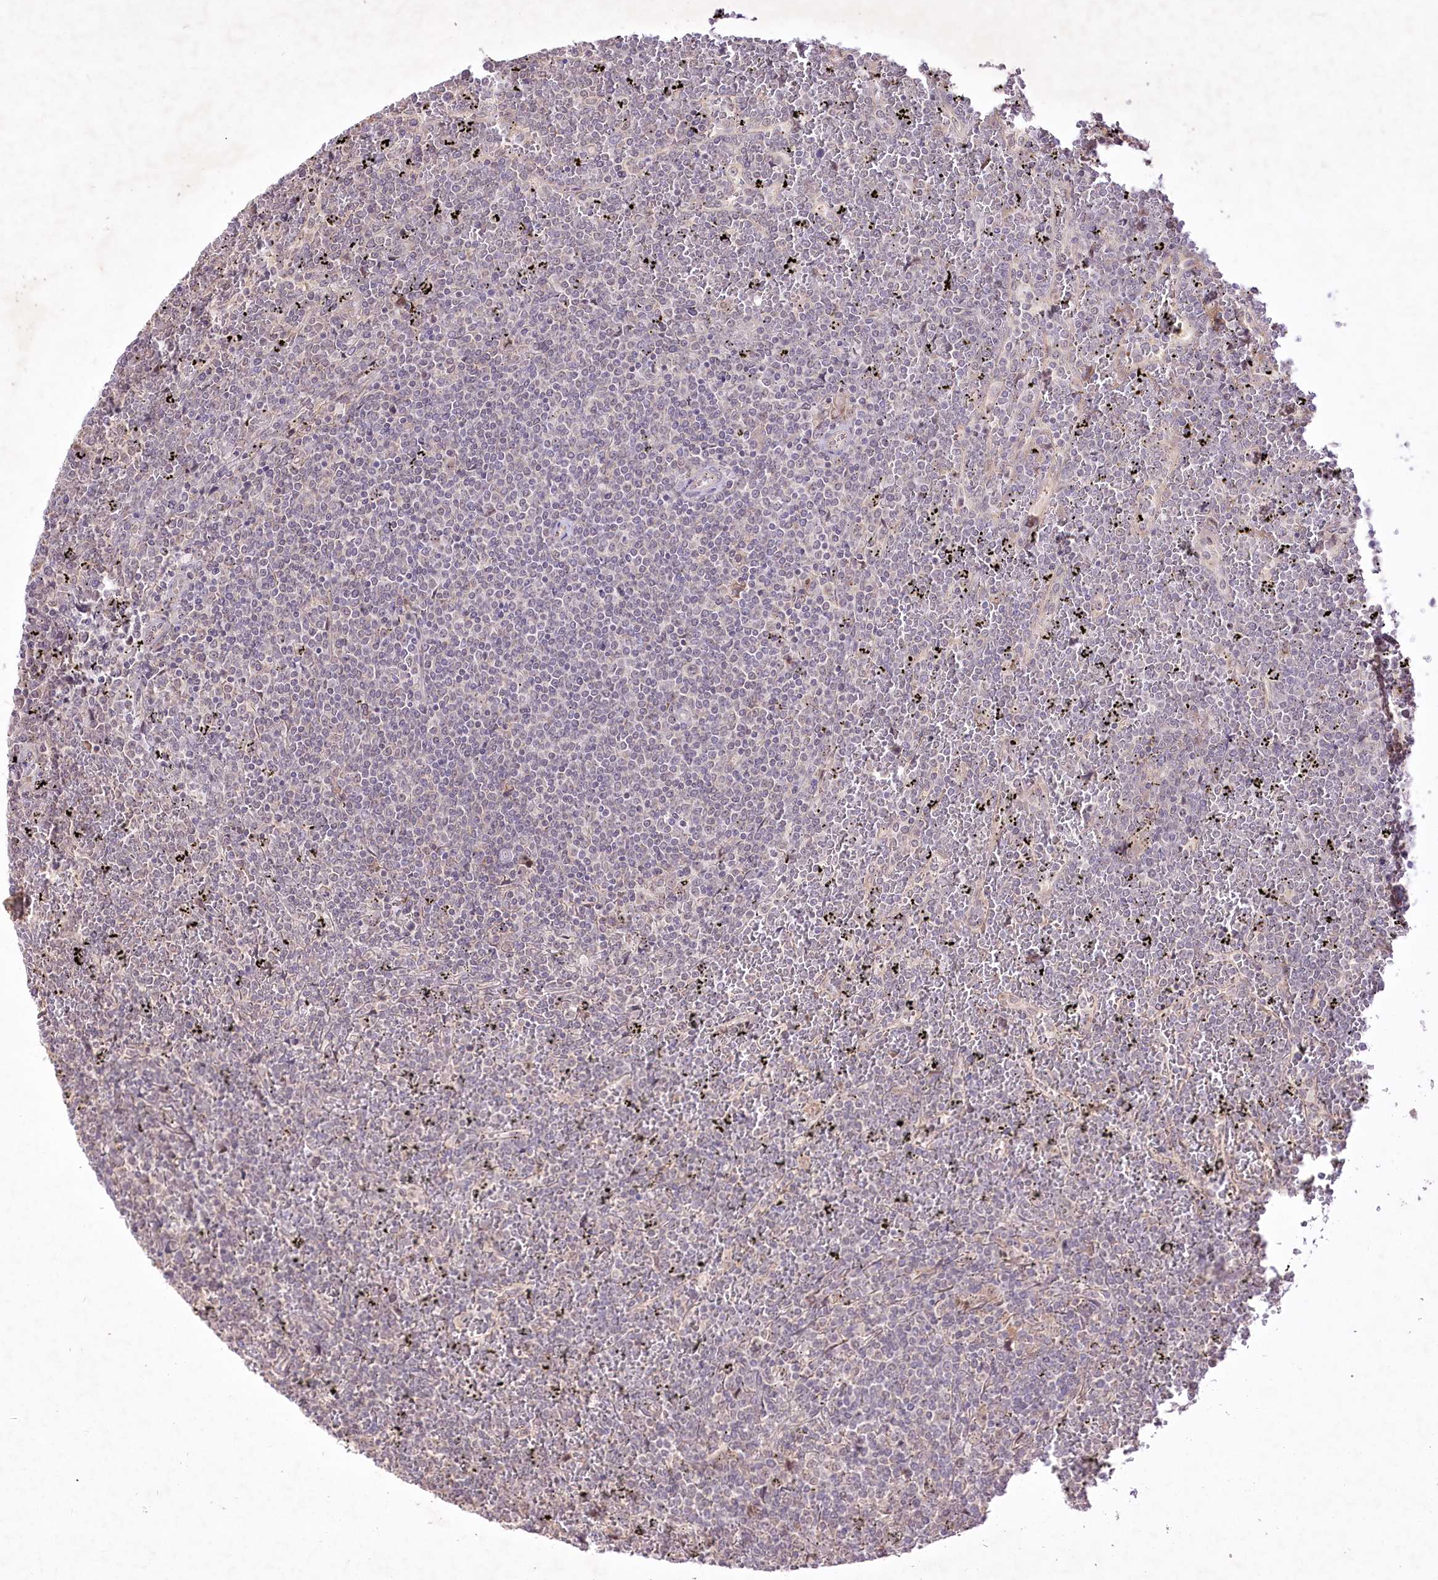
{"staining": {"intensity": "negative", "quantity": "none", "location": "none"}, "tissue": "lymphoma", "cell_type": "Tumor cells", "image_type": "cancer", "snomed": [{"axis": "morphology", "description": "Malignant lymphoma, non-Hodgkin's type, Low grade"}, {"axis": "topography", "description": "Spleen"}], "caption": "High power microscopy histopathology image of an IHC histopathology image of low-grade malignant lymphoma, non-Hodgkin's type, revealing no significant expression in tumor cells.", "gene": "HELT", "patient": {"sex": "female", "age": 19}}